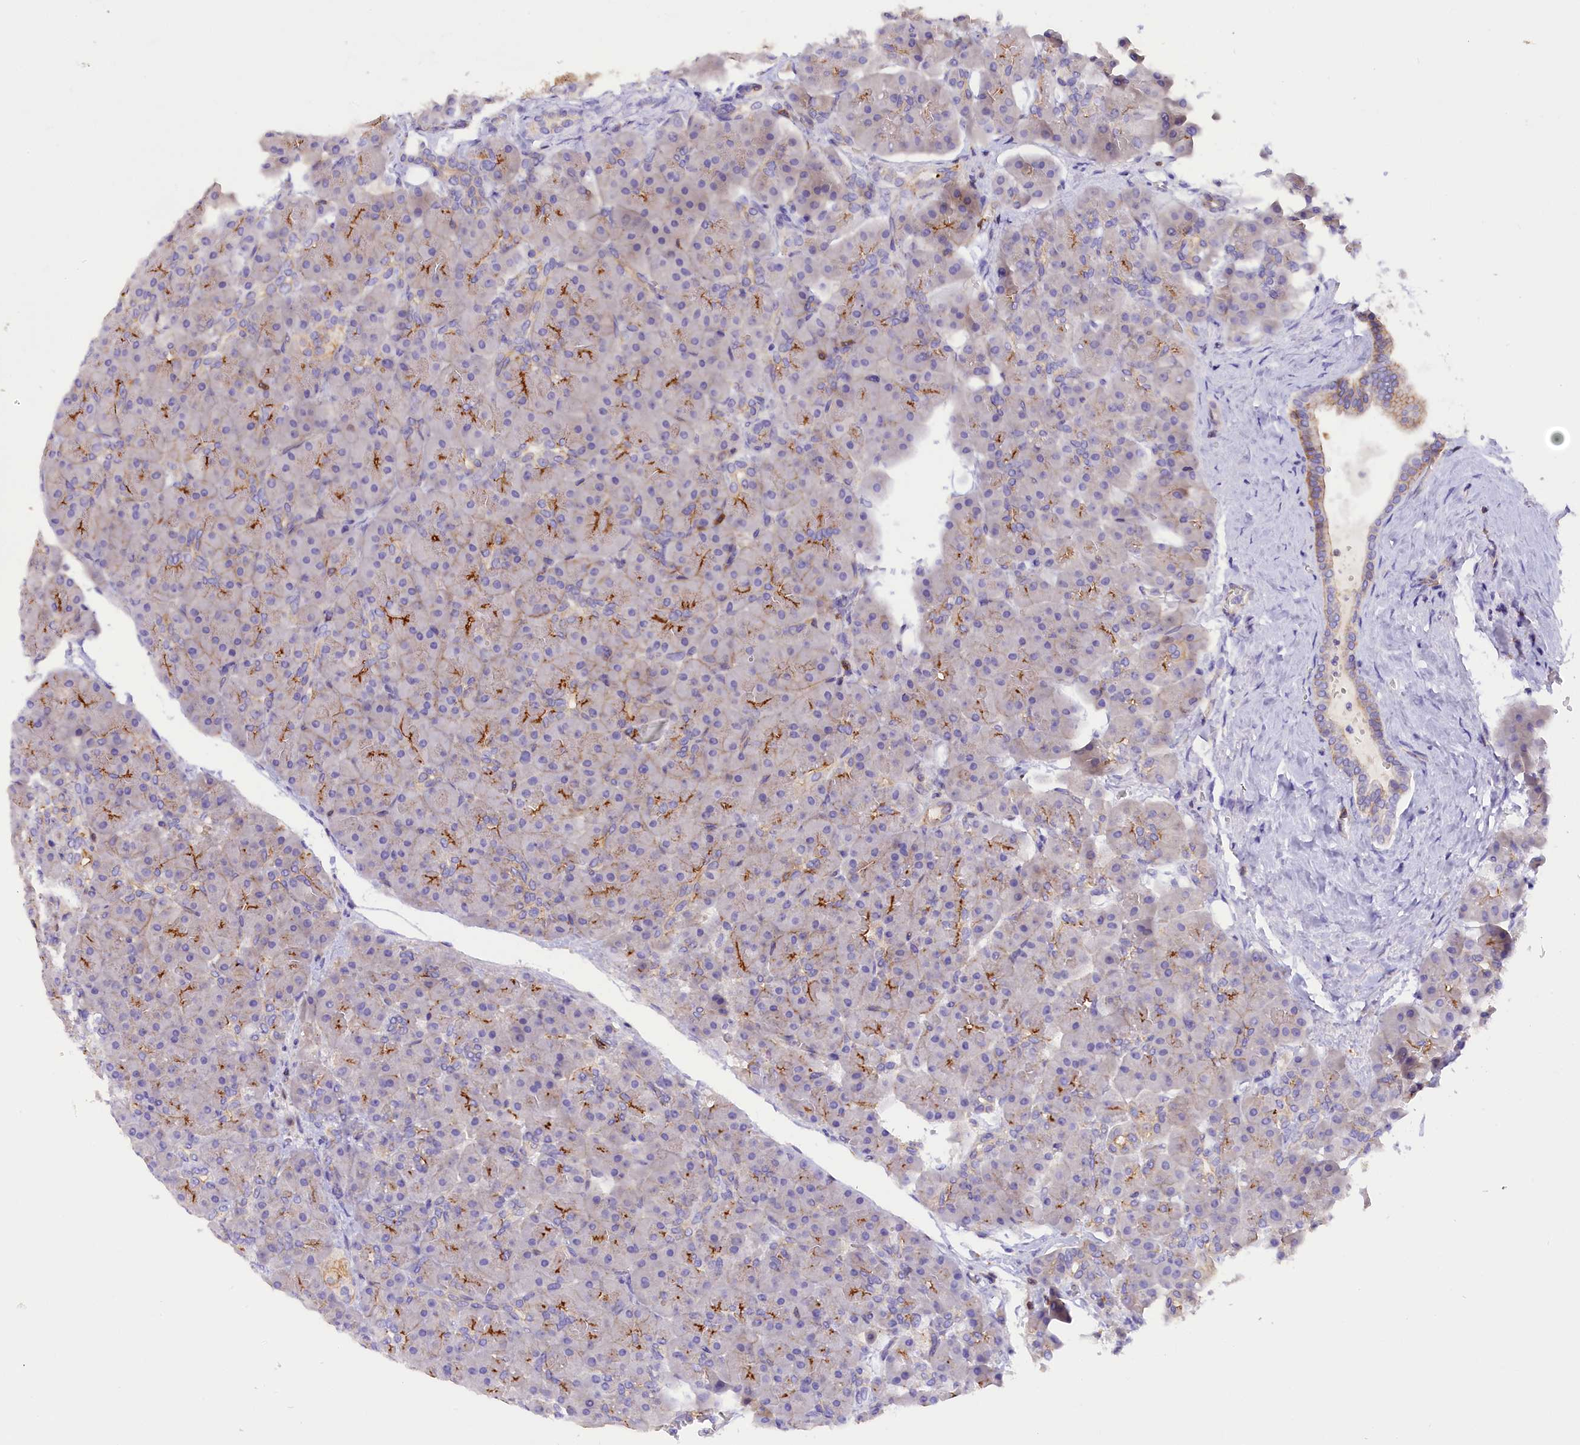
{"staining": {"intensity": "strong", "quantity": "<25%", "location": "cytoplasmic/membranous"}, "tissue": "pancreas", "cell_type": "Exocrine glandular cells", "image_type": "normal", "snomed": [{"axis": "morphology", "description": "Normal tissue, NOS"}, {"axis": "topography", "description": "Pancreas"}], "caption": "Human pancreas stained for a protein (brown) exhibits strong cytoplasmic/membranous positive expression in approximately <25% of exocrine glandular cells.", "gene": "FAM193A", "patient": {"sex": "male", "age": 66}}